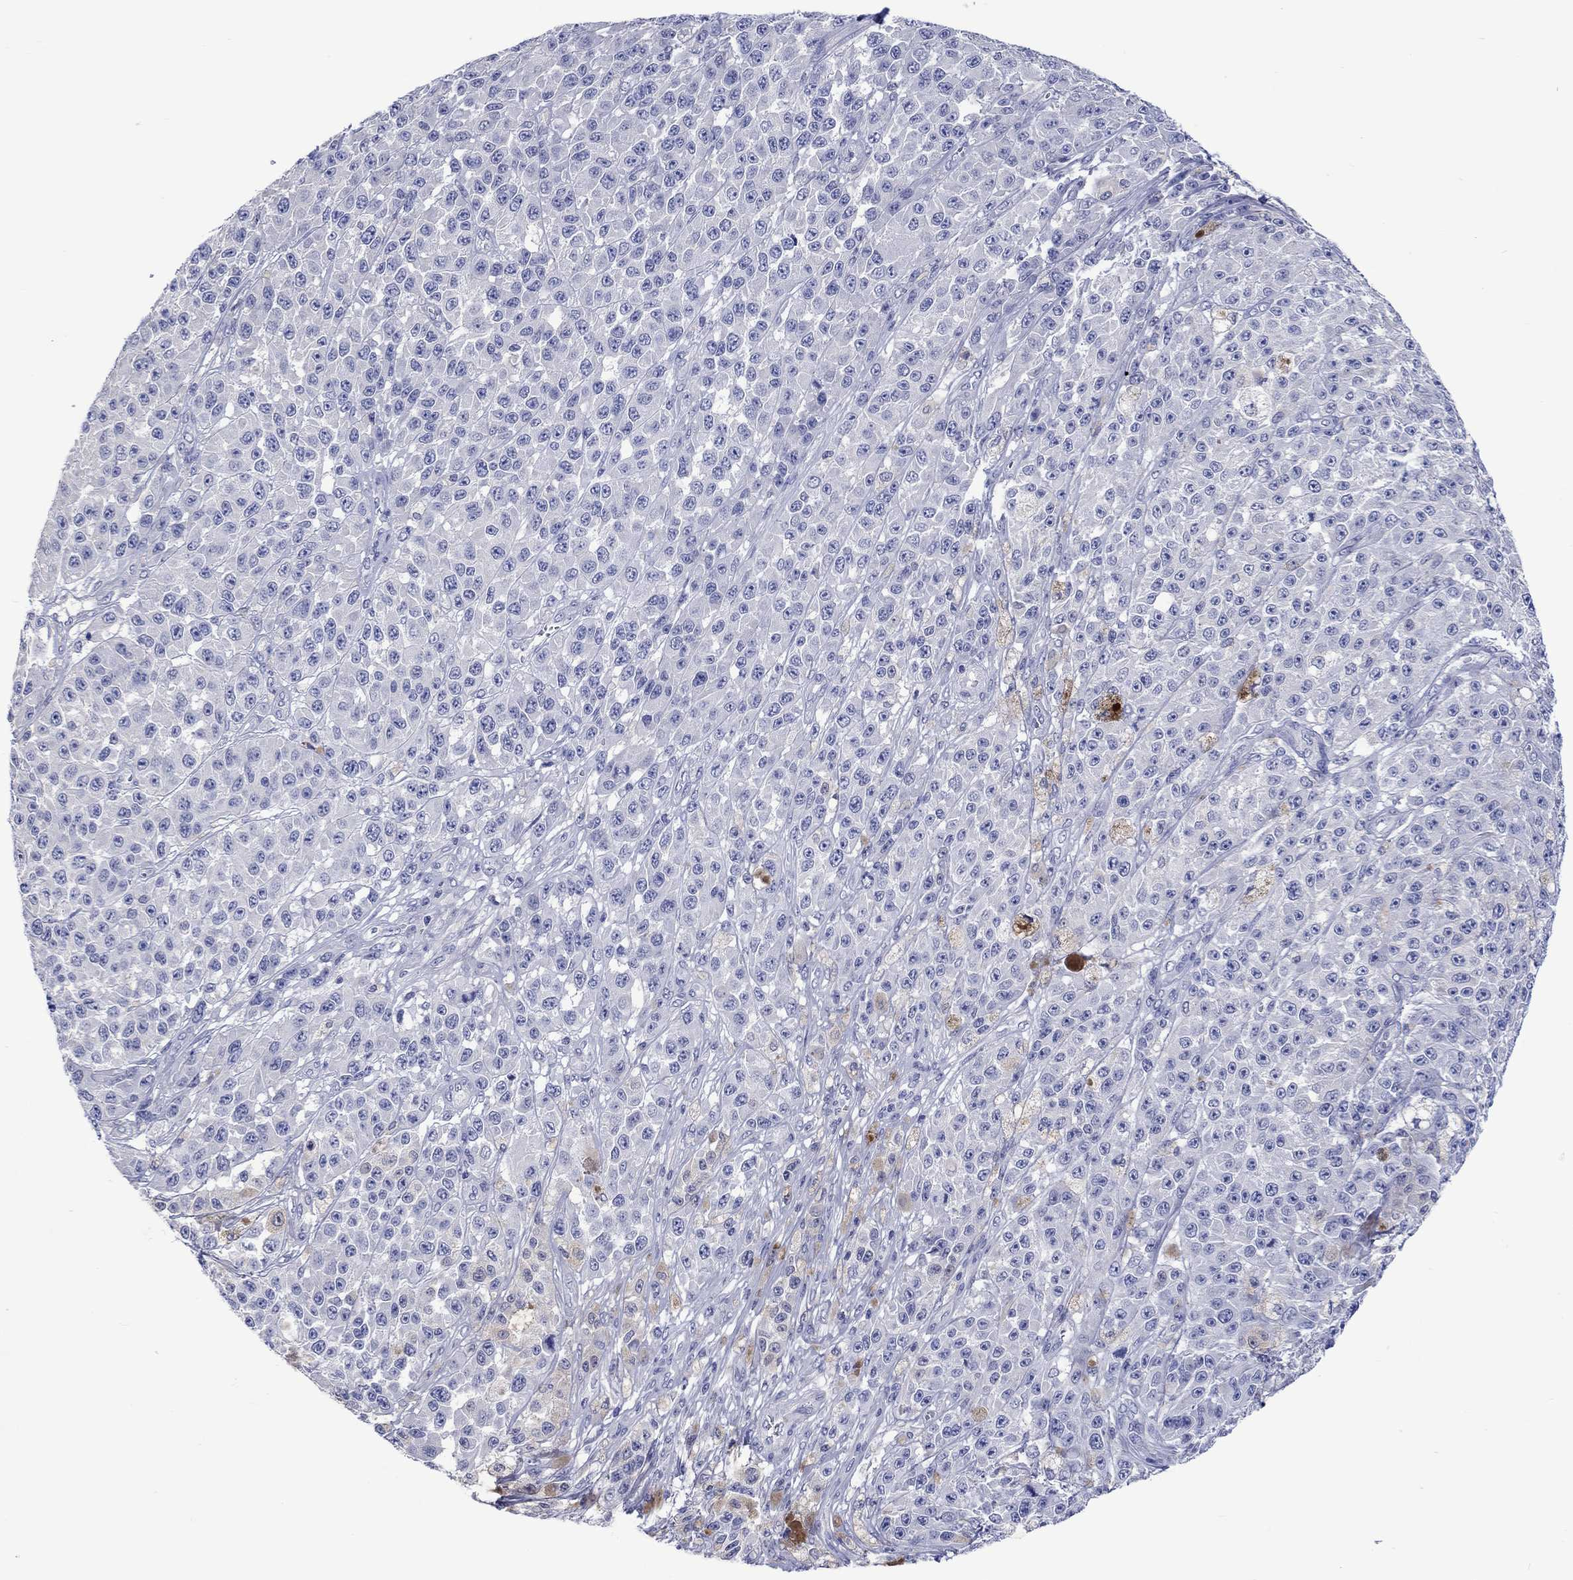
{"staining": {"intensity": "negative", "quantity": "none", "location": "none"}, "tissue": "melanoma", "cell_type": "Tumor cells", "image_type": "cancer", "snomed": [{"axis": "morphology", "description": "Malignant melanoma, NOS"}, {"axis": "topography", "description": "Skin"}], "caption": "The image reveals no staining of tumor cells in melanoma.", "gene": "TOMM20L", "patient": {"sex": "female", "age": 58}}